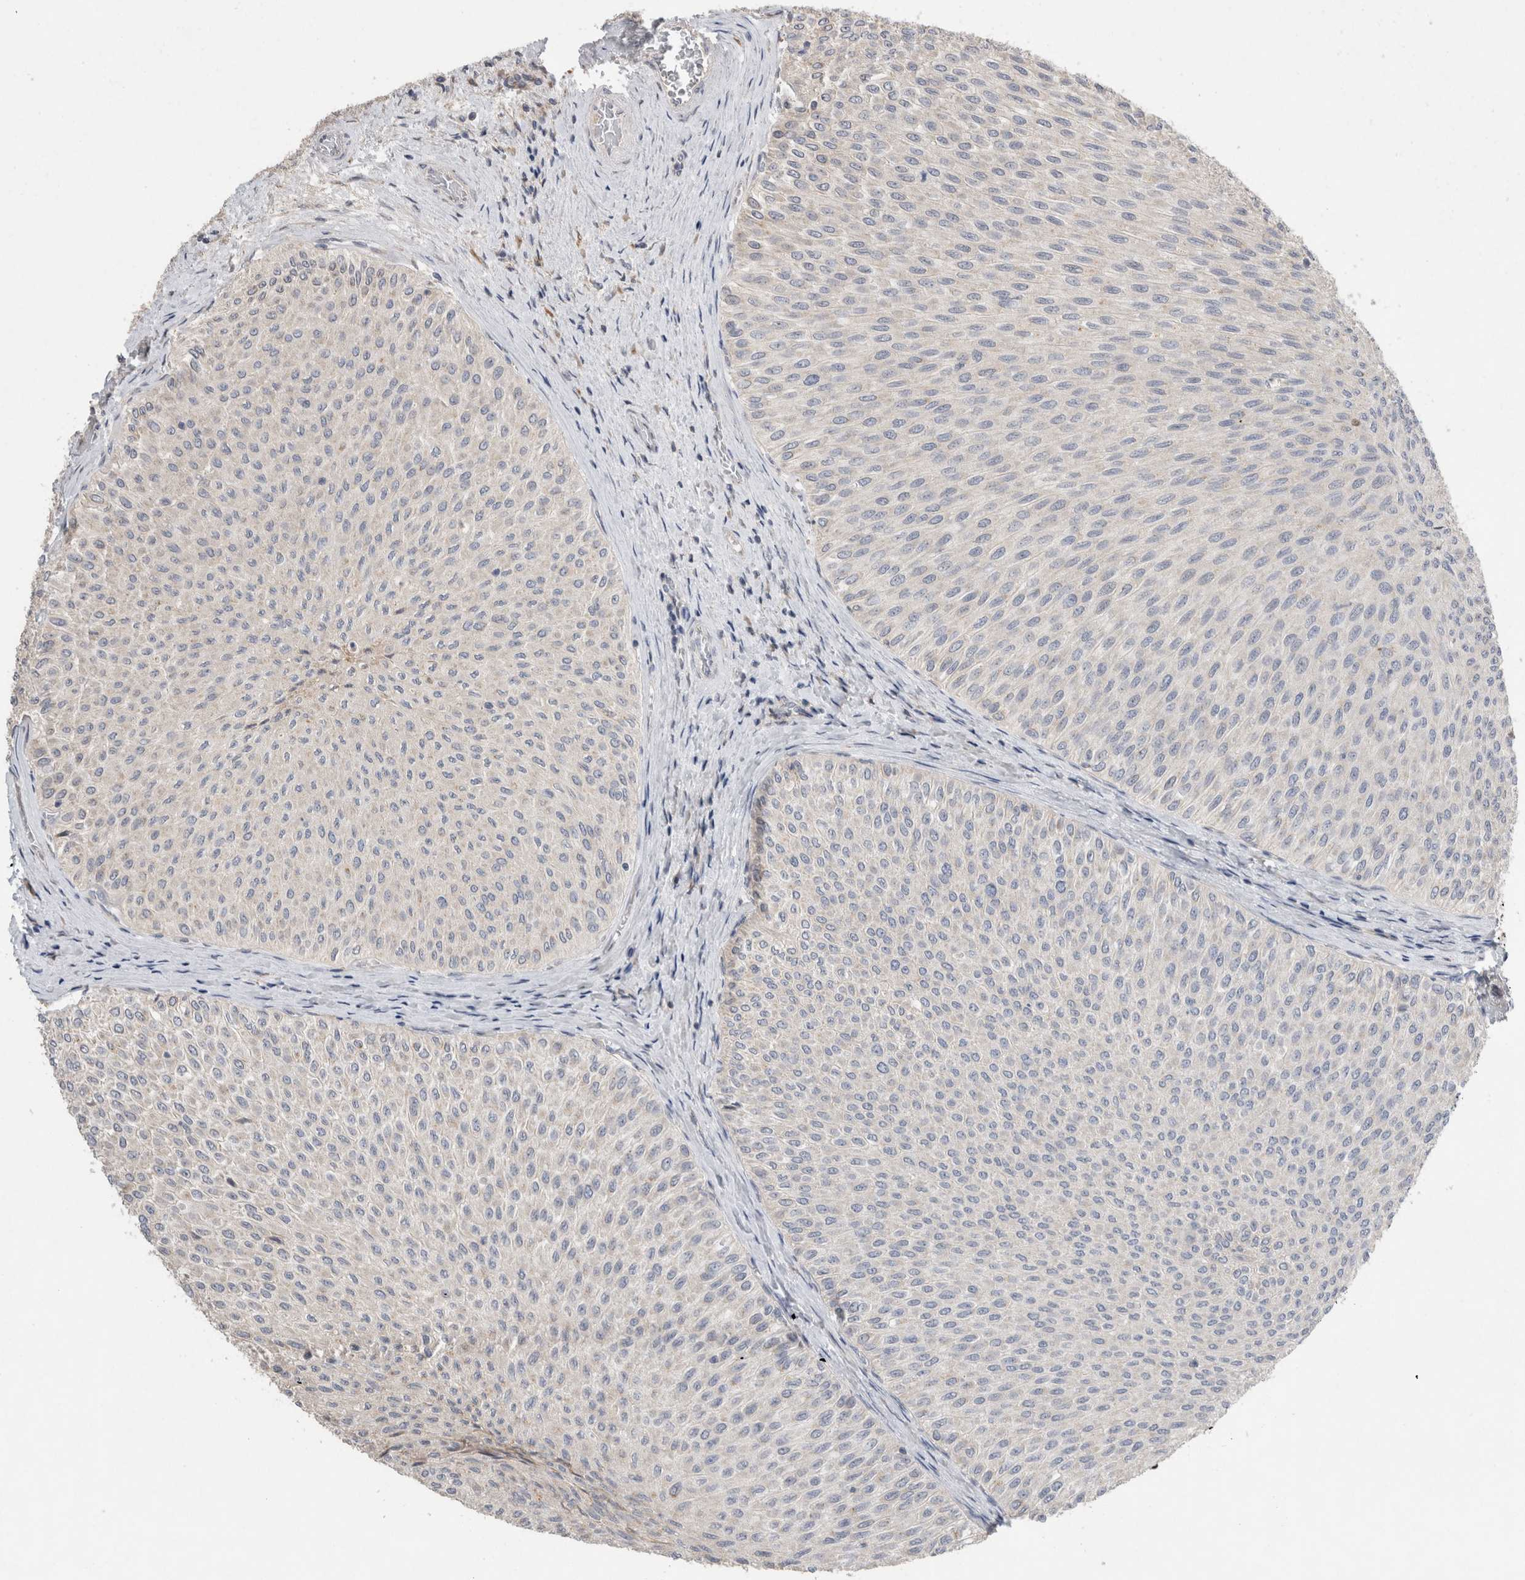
{"staining": {"intensity": "negative", "quantity": "none", "location": "none"}, "tissue": "urothelial cancer", "cell_type": "Tumor cells", "image_type": "cancer", "snomed": [{"axis": "morphology", "description": "Urothelial carcinoma, Low grade"}, {"axis": "topography", "description": "Urinary bladder"}], "caption": "Tumor cells are negative for protein expression in human urothelial carcinoma (low-grade). (Stains: DAB IHC with hematoxylin counter stain, Microscopy: brightfield microscopy at high magnification).", "gene": "TRMT9B", "patient": {"sex": "male", "age": 78}}